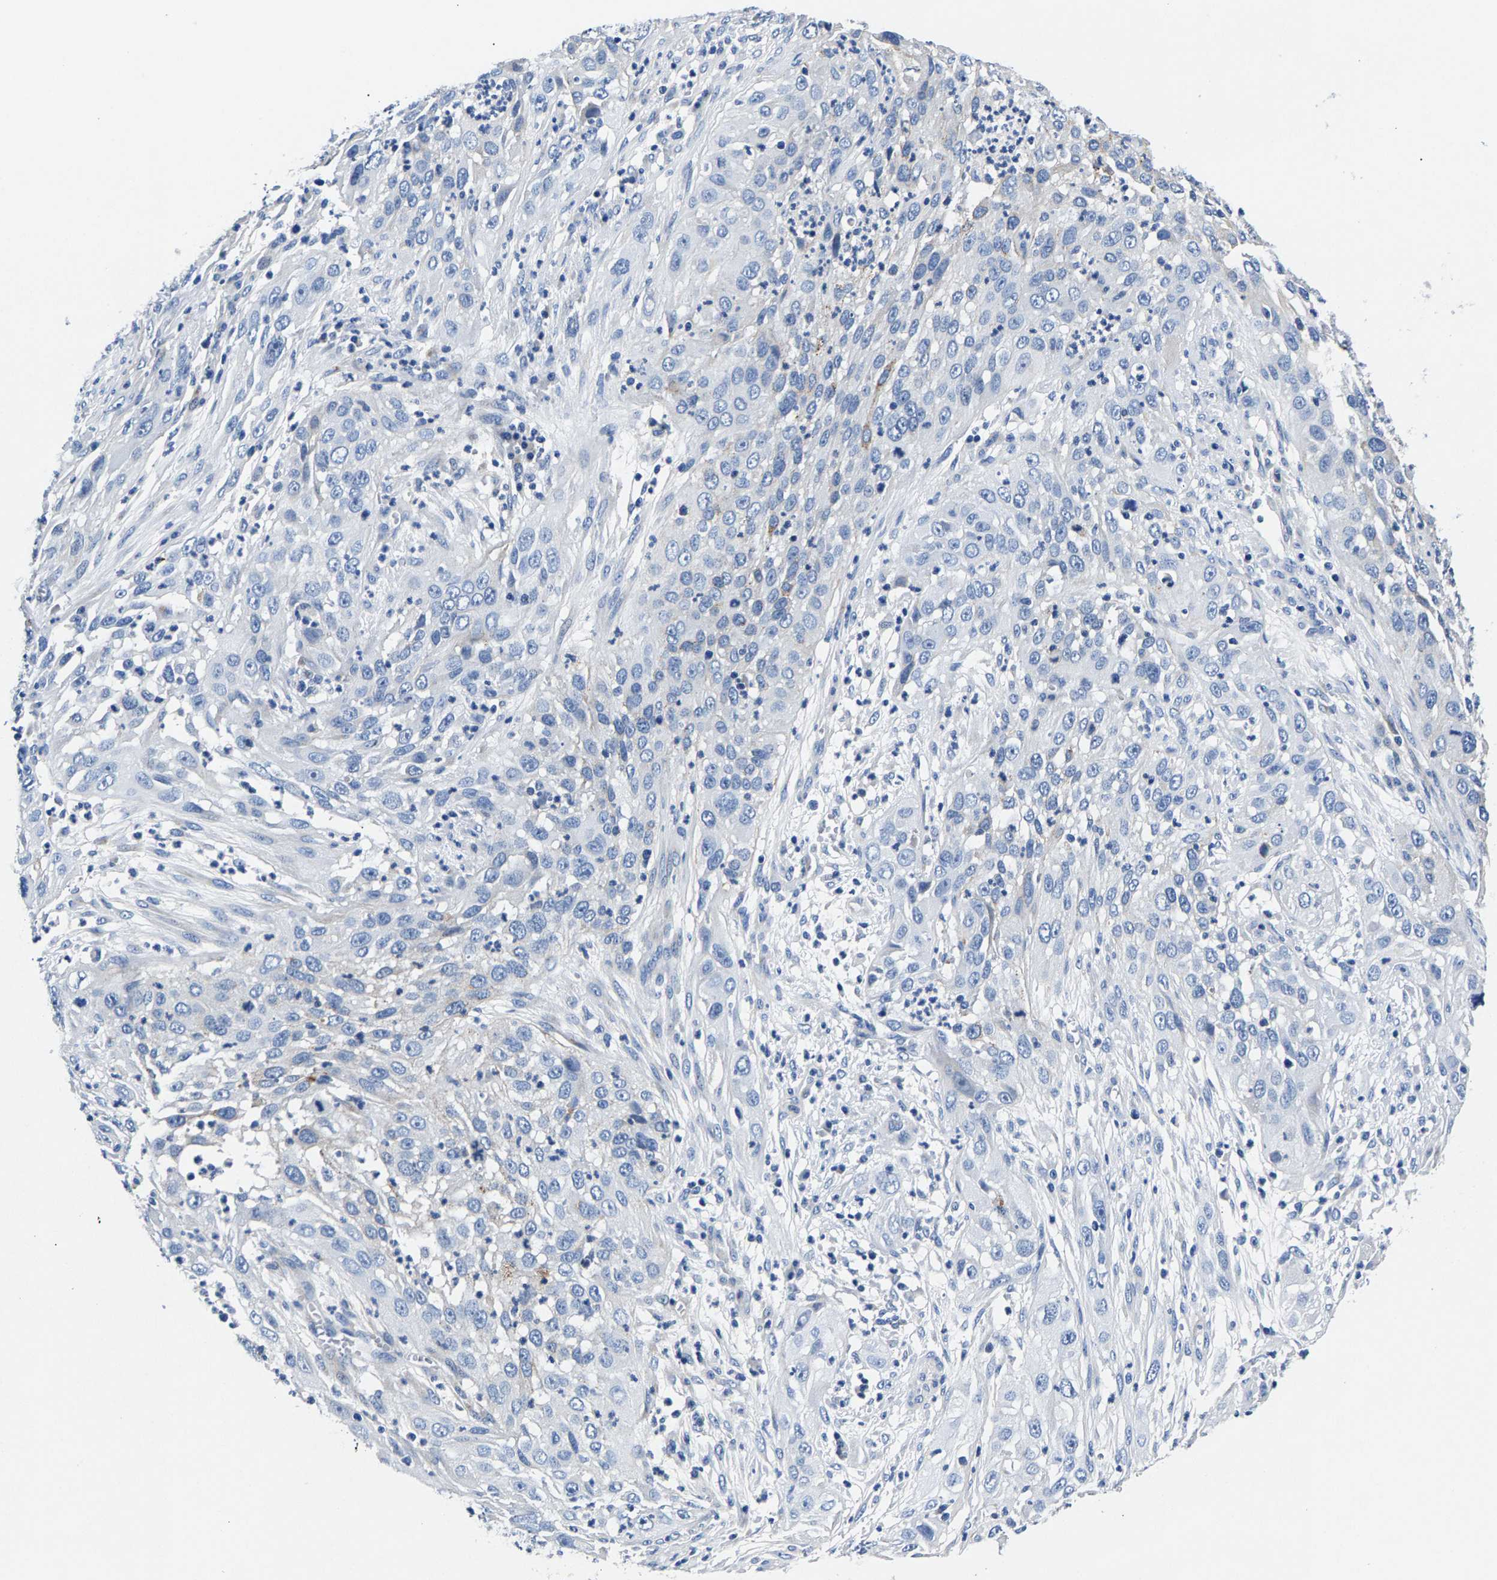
{"staining": {"intensity": "negative", "quantity": "none", "location": "none"}, "tissue": "cervical cancer", "cell_type": "Tumor cells", "image_type": "cancer", "snomed": [{"axis": "morphology", "description": "Squamous cell carcinoma, NOS"}, {"axis": "topography", "description": "Cervix"}], "caption": "A high-resolution micrograph shows immunohistochemistry (IHC) staining of squamous cell carcinoma (cervical), which displays no significant staining in tumor cells. (Stains: DAB immunohistochemistry with hematoxylin counter stain, Microscopy: brightfield microscopy at high magnification).", "gene": "P2RY4", "patient": {"sex": "female", "age": 32}}